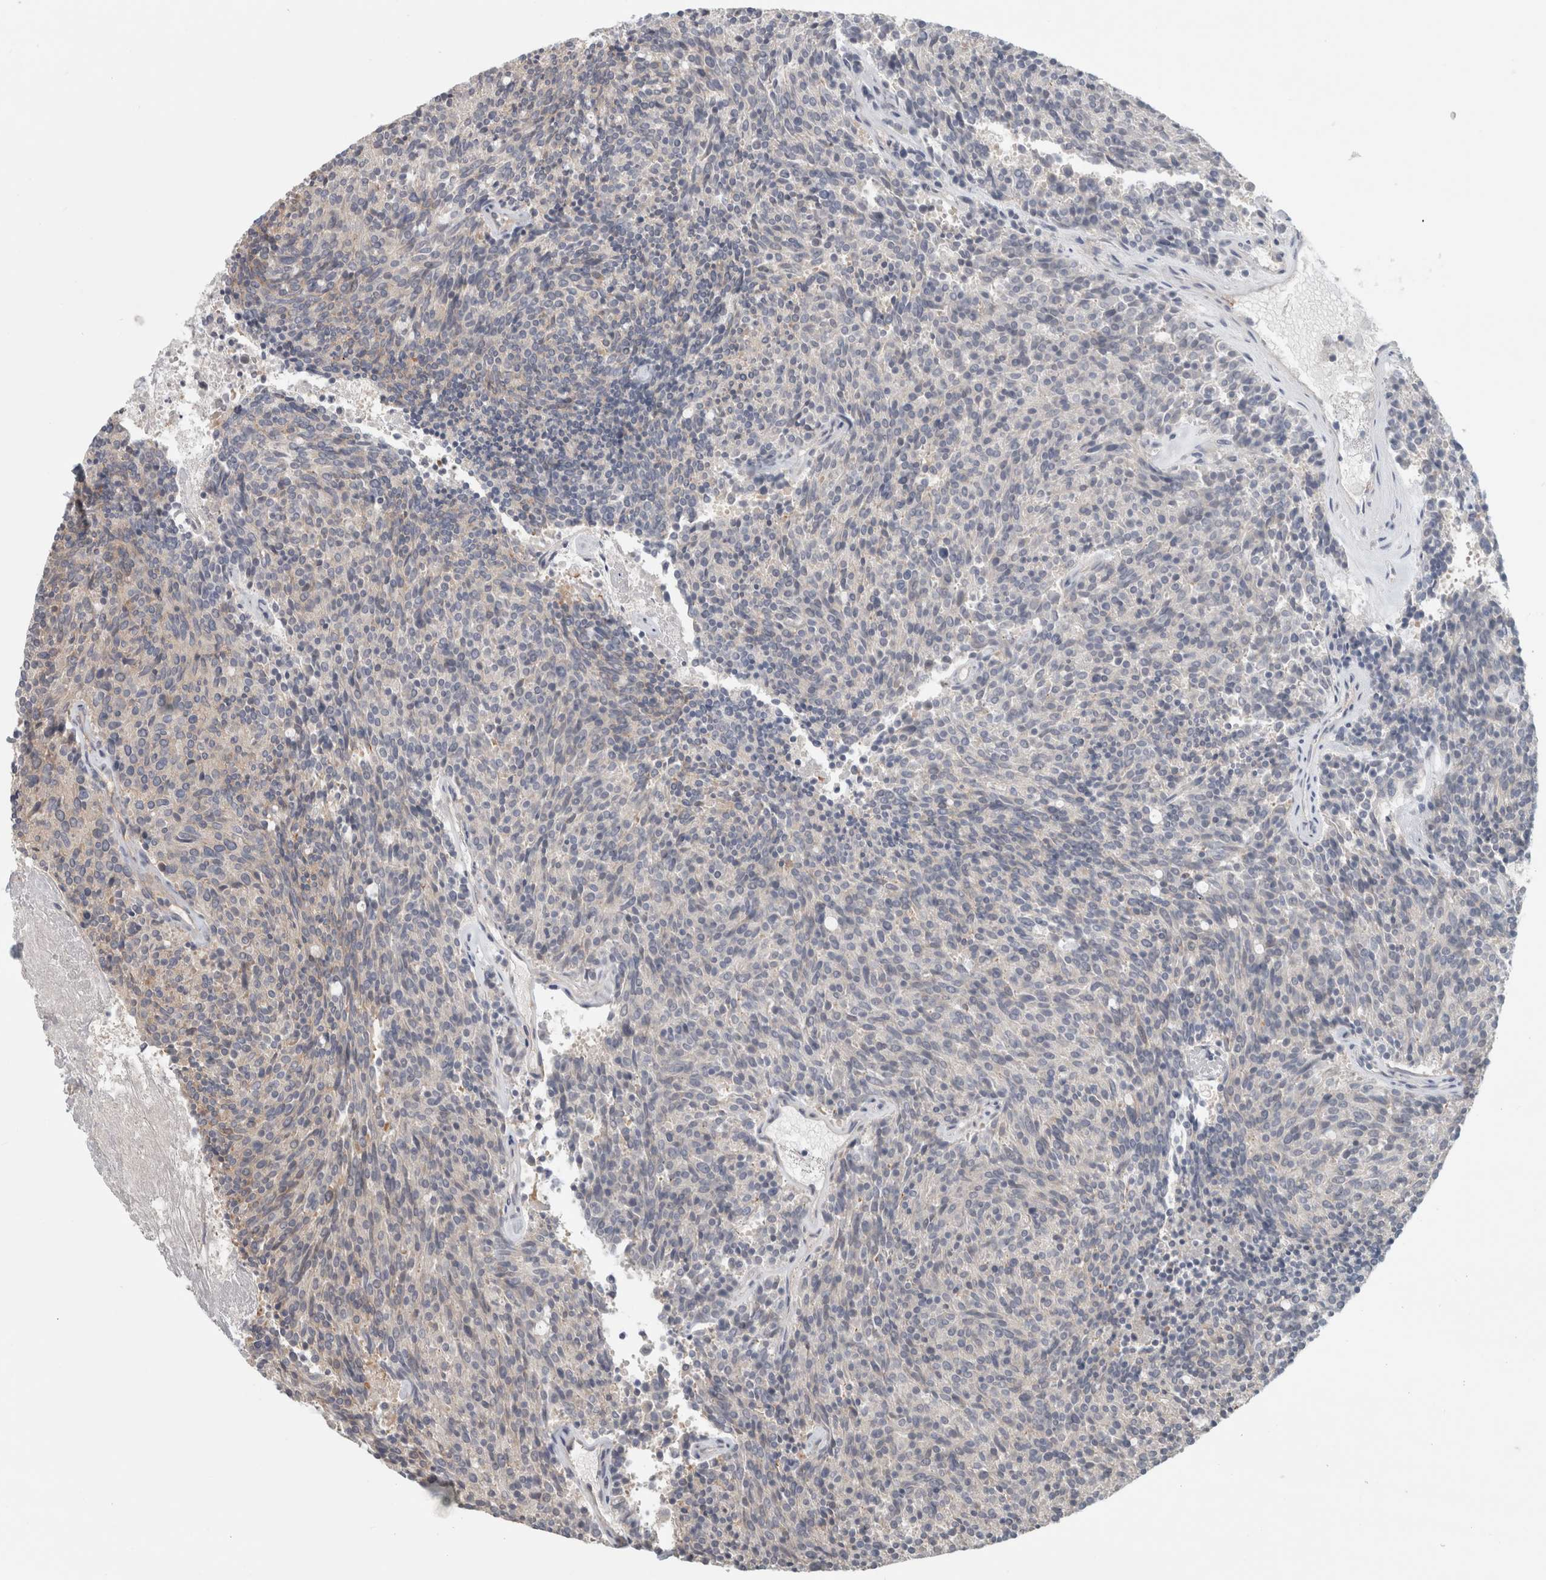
{"staining": {"intensity": "negative", "quantity": "none", "location": "none"}, "tissue": "carcinoid", "cell_type": "Tumor cells", "image_type": "cancer", "snomed": [{"axis": "morphology", "description": "Carcinoid, malignant, NOS"}, {"axis": "topography", "description": "Pancreas"}], "caption": "Immunohistochemical staining of human carcinoid reveals no significant staining in tumor cells.", "gene": "RASAL2", "patient": {"sex": "female", "age": 54}}